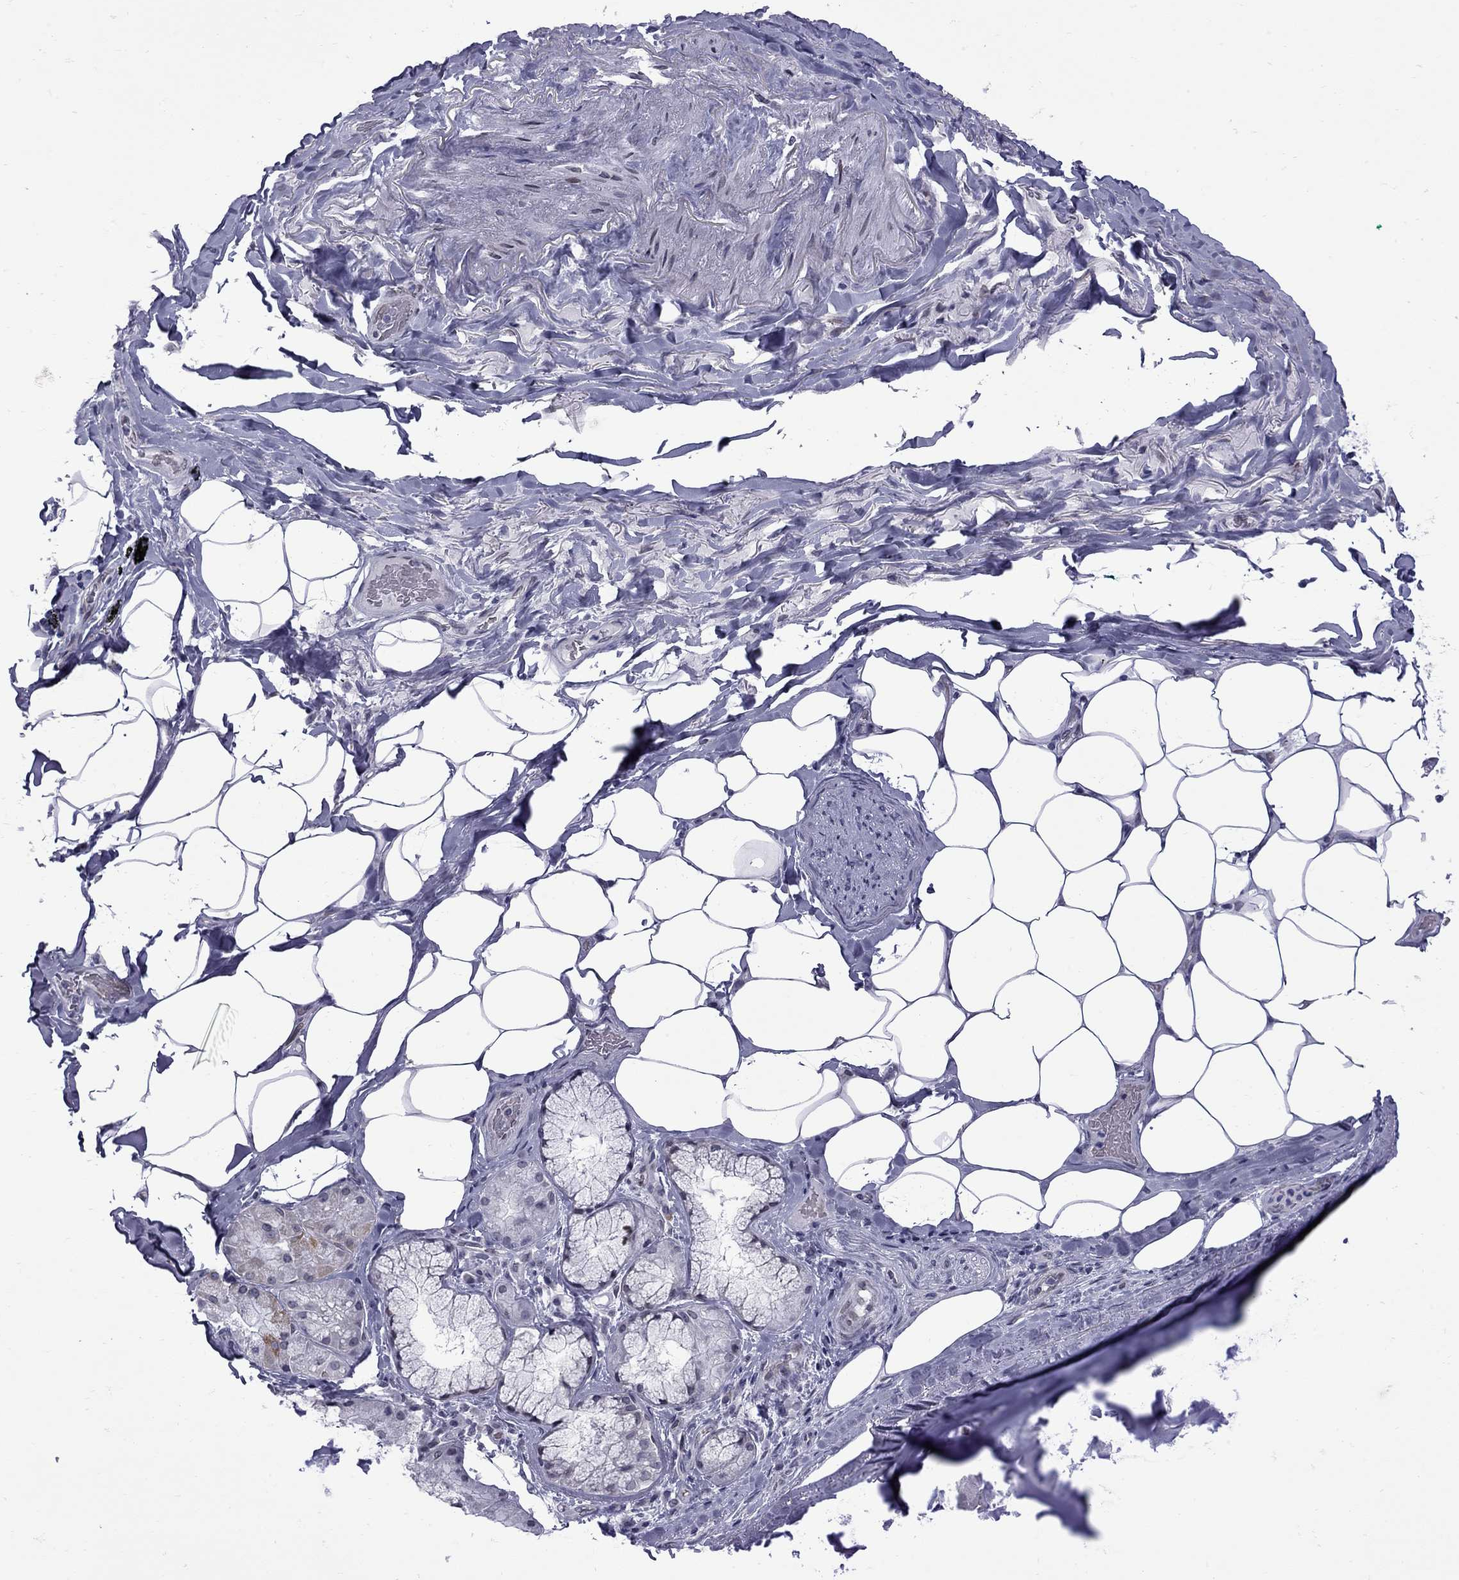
{"staining": {"intensity": "negative", "quantity": "none", "location": "none"}, "tissue": "adipose tissue", "cell_type": "Adipocytes", "image_type": "normal", "snomed": [{"axis": "morphology", "description": "Normal tissue, NOS"}, {"axis": "topography", "description": "Bronchus"}, {"axis": "topography", "description": "Lung"}], "caption": "Human adipose tissue stained for a protein using IHC demonstrates no staining in adipocytes.", "gene": "CLTCL1", "patient": {"sex": "female", "age": 57}}